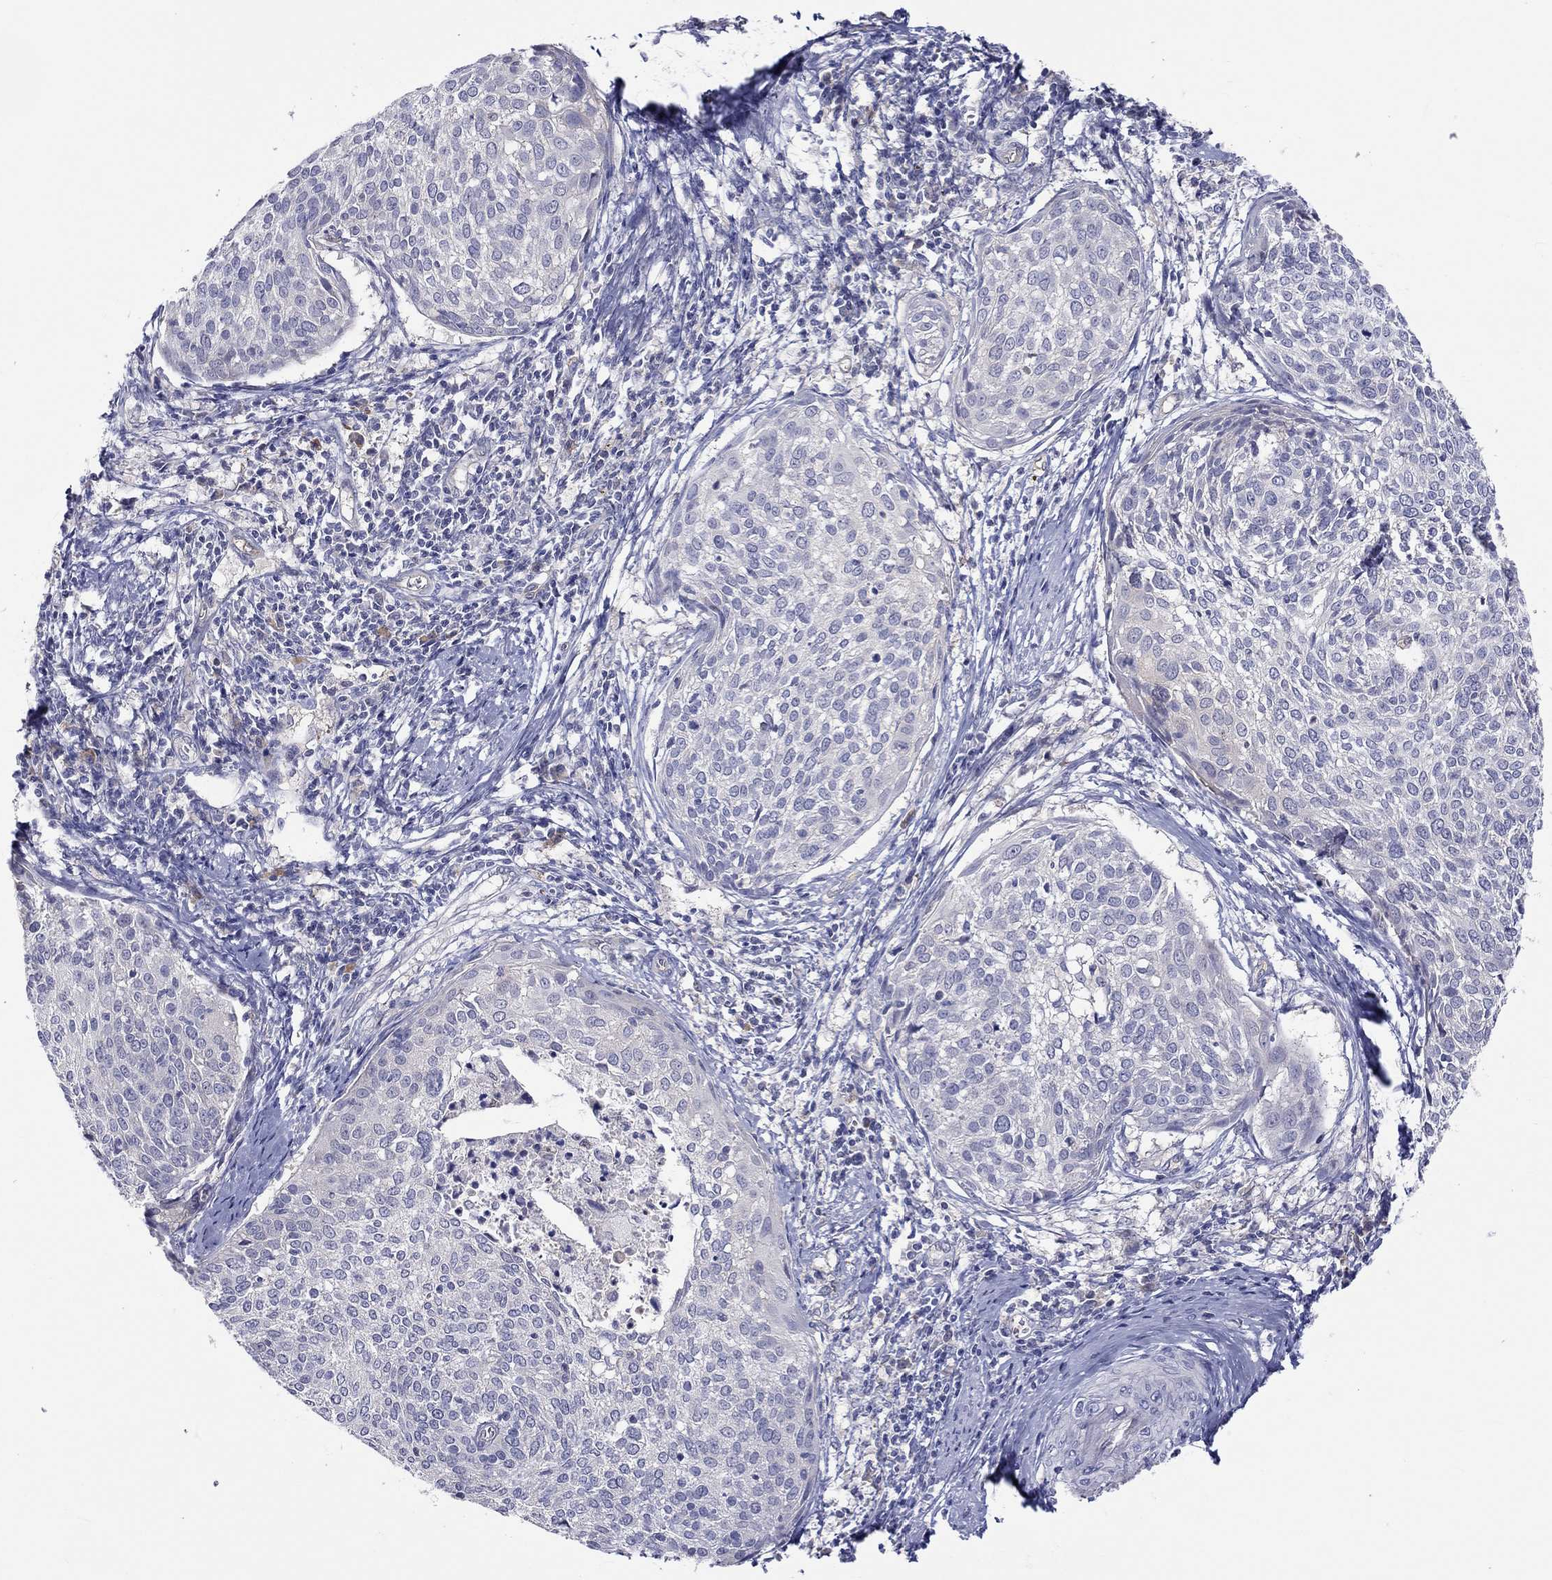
{"staining": {"intensity": "negative", "quantity": "none", "location": "none"}, "tissue": "cervical cancer", "cell_type": "Tumor cells", "image_type": "cancer", "snomed": [{"axis": "morphology", "description": "Squamous cell carcinoma, NOS"}, {"axis": "topography", "description": "Cervix"}], "caption": "This image is of squamous cell carcinoma (cervical) stained with immunohistochemistry to label a protein in brown with the nuclei are counter-stained blue. There is no staining in tumor cells.", "gene": "ABCG4", "patient": {"sex": "female", "age": 39}}